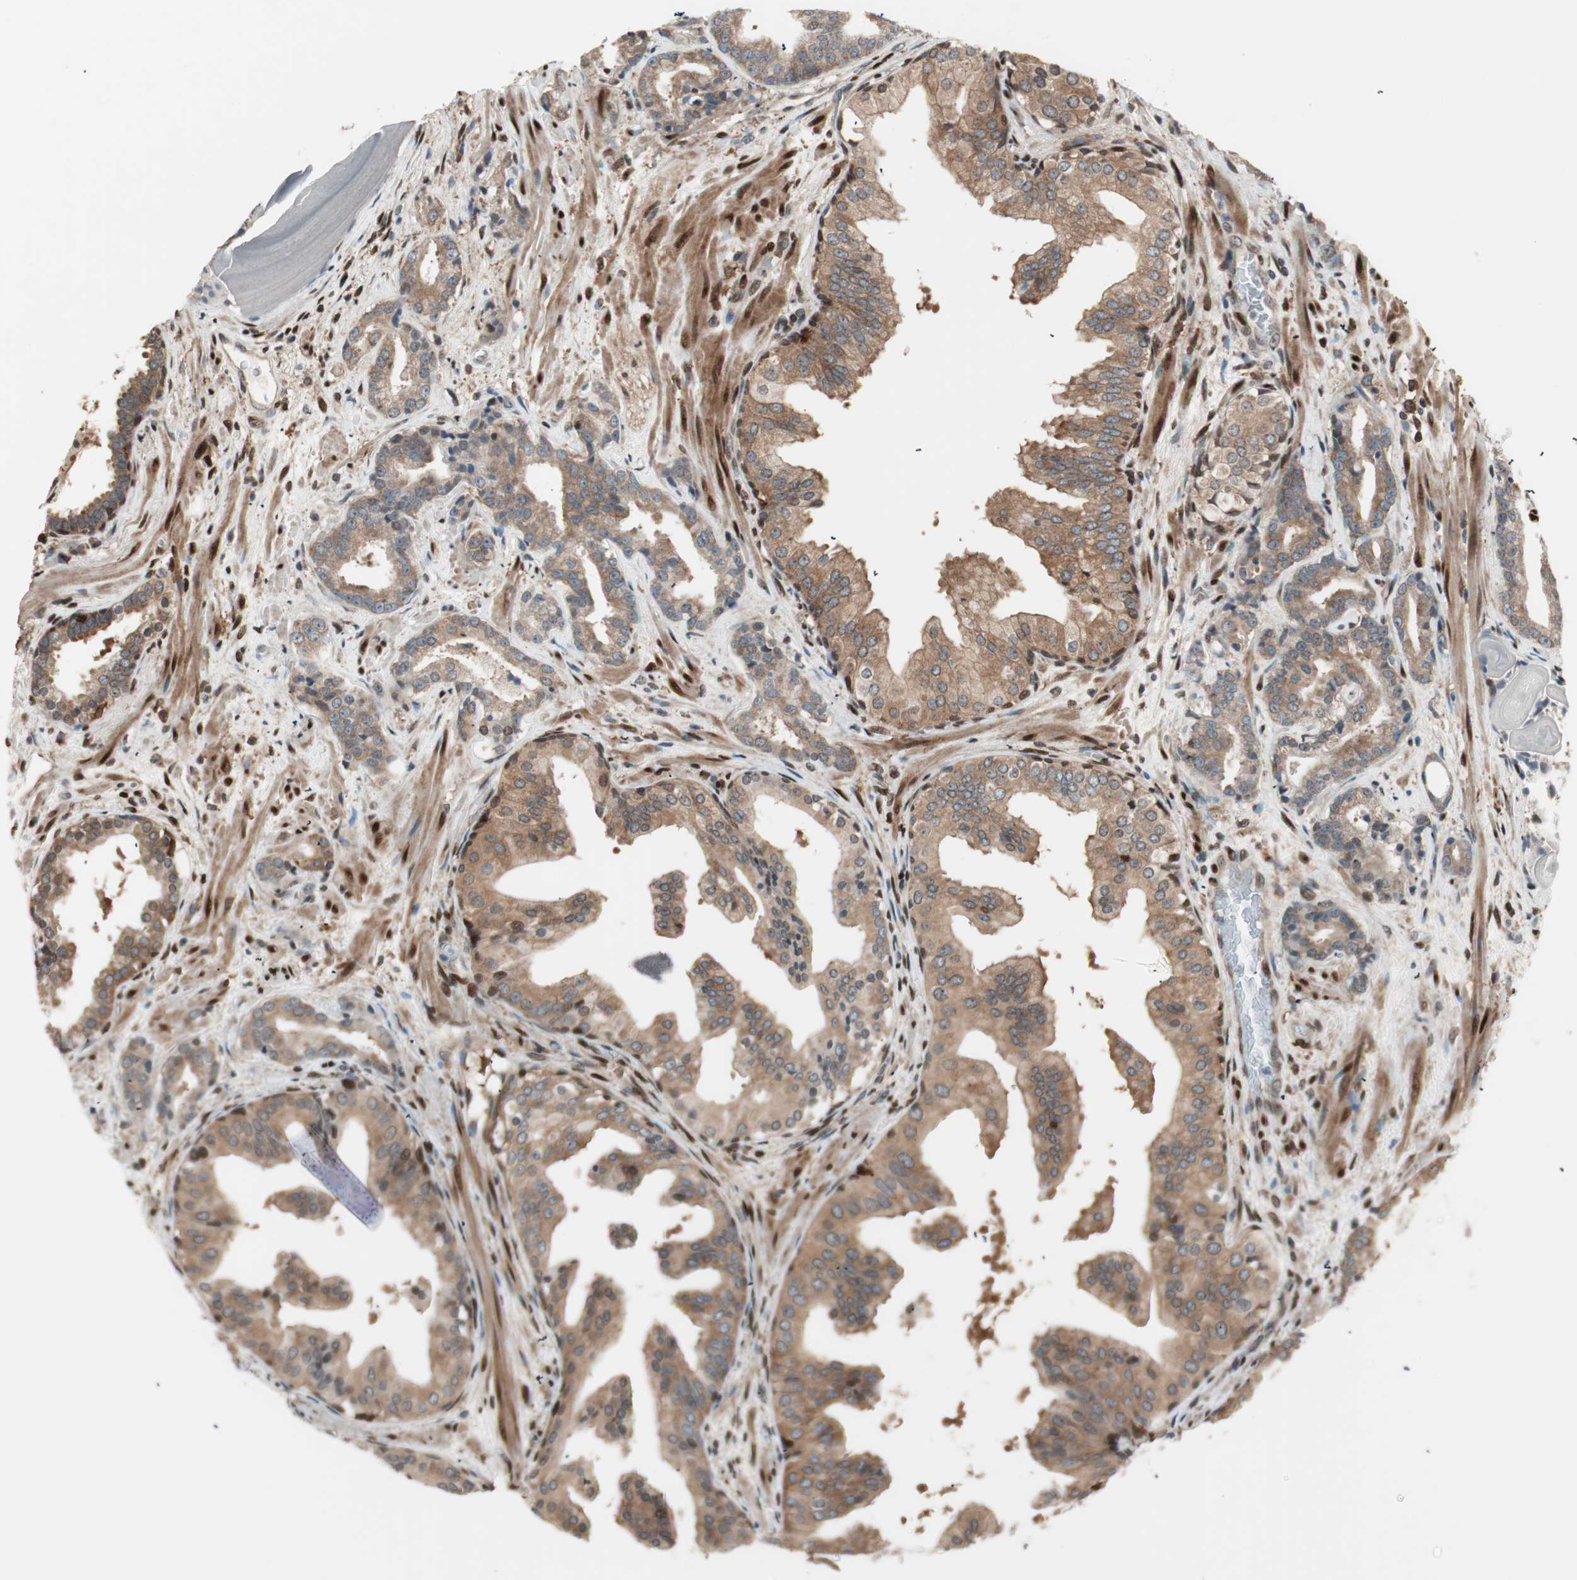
{"staining": {"intensity": "moderate", "quantity": ">75%", "location": "cytoplasmic/membranous"}, "tissue": "prostate cancer", "cell_type": "Tumor cells", "image_type": "cancer", "snomed": [{"axis": "morphology", "description": "Adenocarcinoma, Low grade"}, {"axis": "topography", "description": "Prostate"}], "caption": "An immunohistochemistry photomicrograph of neoplastic tissue is shown. Protein staining in brown shows moderate cytoplasmic/membranous positivity in adenocarcinoma (low-grade) (prostate) within tumor cells.", "gene": "BIN1", "patient": {"sex": "male", "age": 63}}